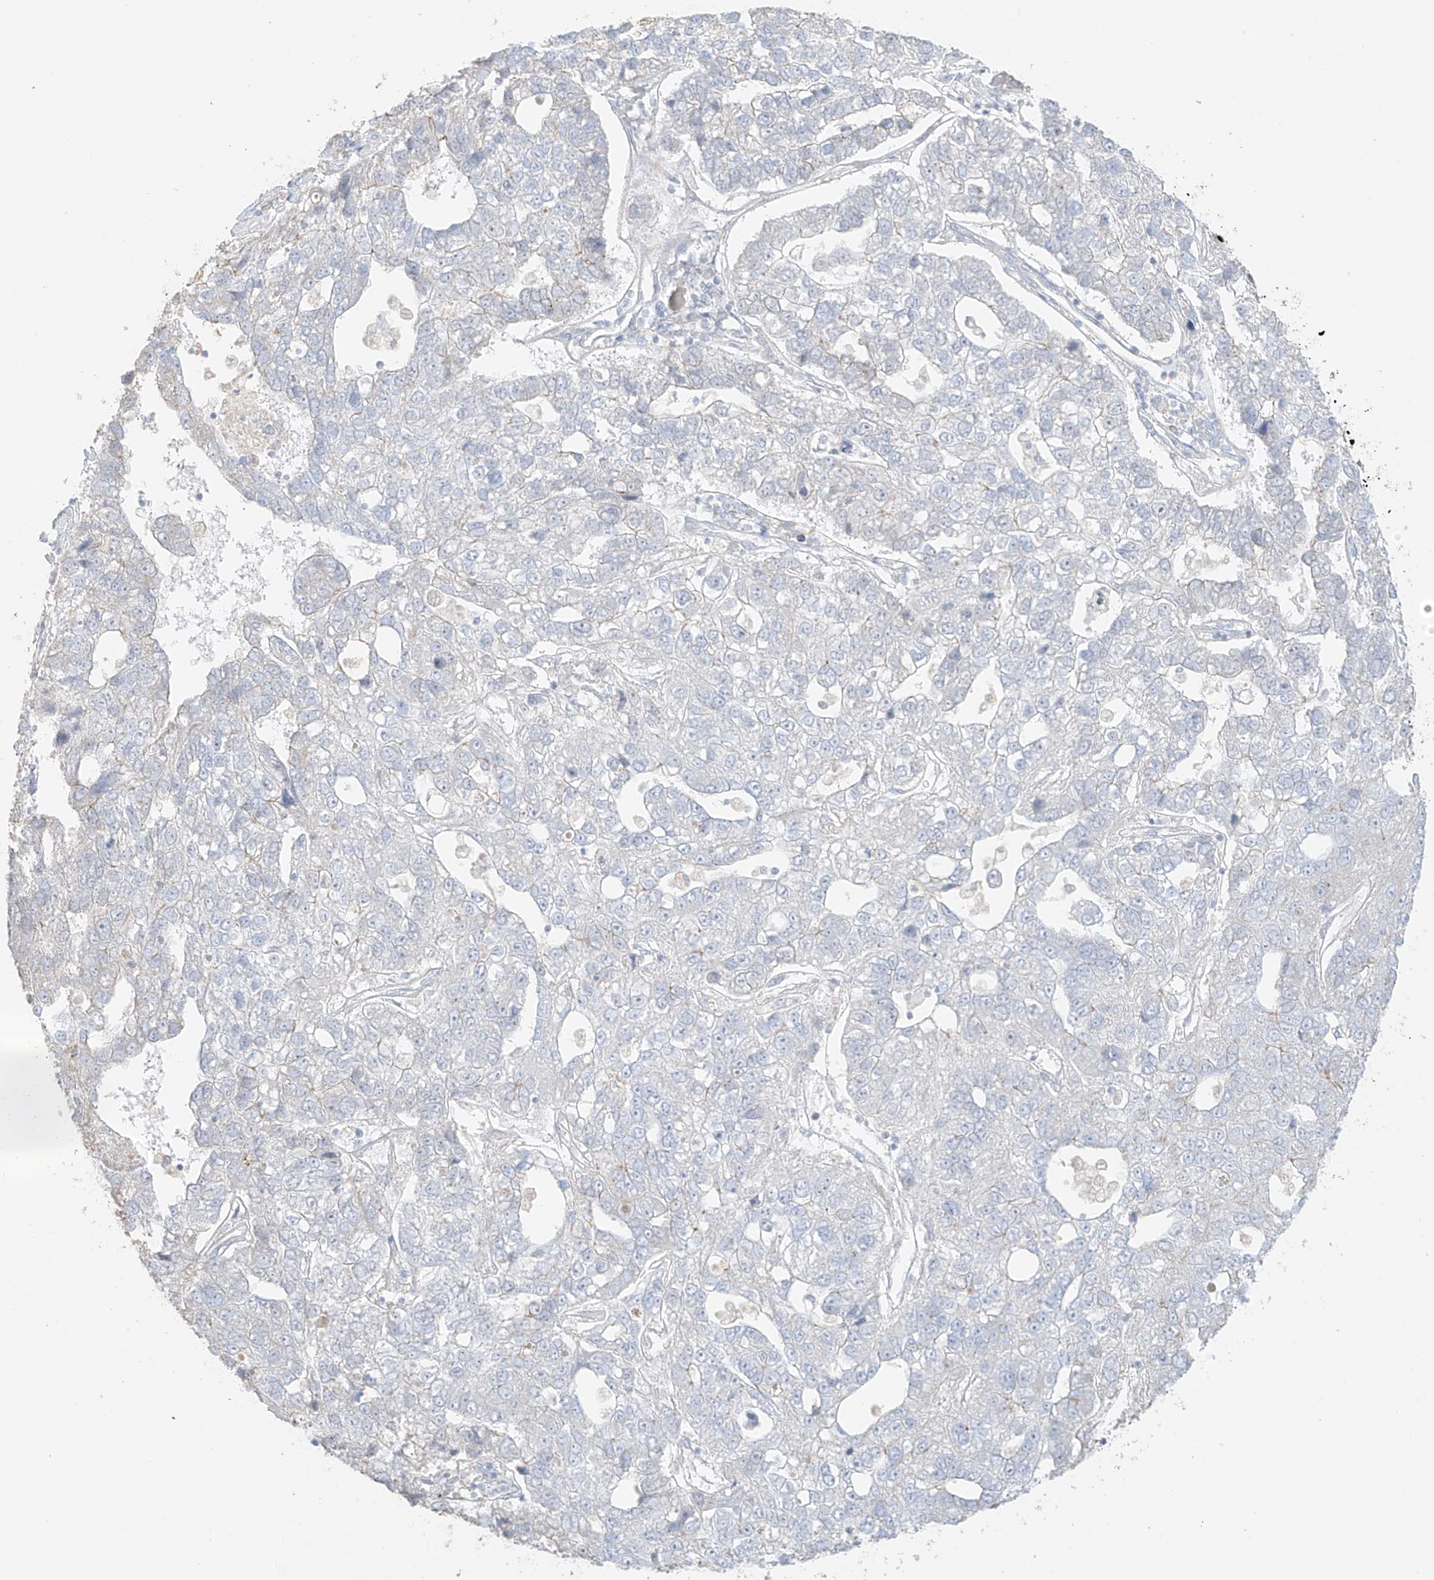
{"staining": {"intensity": "negative", "quantity": "none", "location": "none"}, "tissue": "pancreatic cancer", "cell_type": "Tumor cells", "image_type": "cancer", "snomed": [{"axis": "morphology", "description": "Adenocarcinoma, NOS"}, {"axis": "topography", "description": "Pancreas"}], "caption": "Immunohistochemical staining of pancreatic cancer shows no significant staining in tumor cells.", "gene": "ZBTB41", "patient": {"sex": "female", "age": 61}}